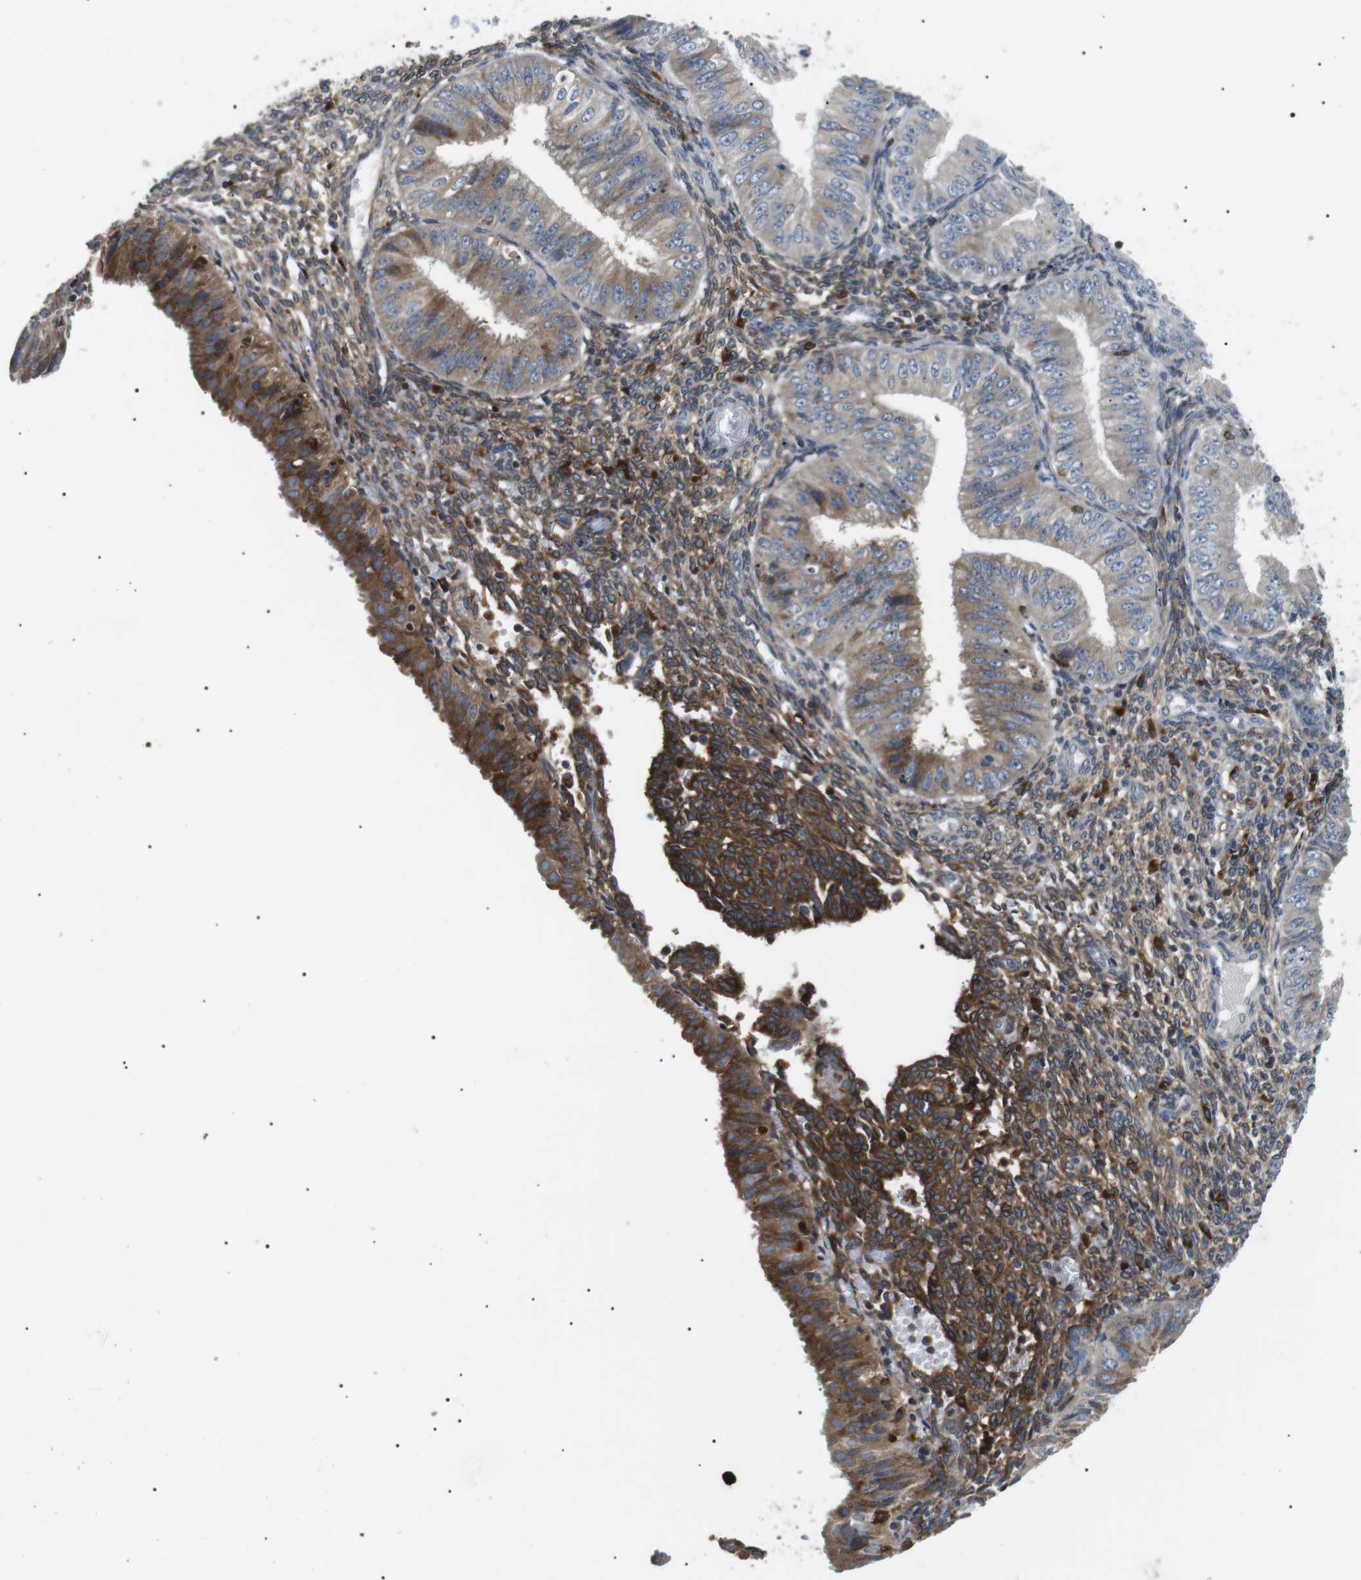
{"staining": {"intensity": "weak", "quantity": "25%-75%", "location": "cytoplasmic/membranous"}, "tissue": "endometrial cancer", "cell_type": "Tumor cells", "image_type": "cancer", "snomed": [{"axis": "morphology", "description": "Normal tissue, NOS"}, {"axis": "morphology", "description": "Adenocarcinoma, NOS"}, {"axis": "topography", "description": "Endometrium"}], "caption": "Immunohistochemical staining of human endometrial cancer displays weak cytoplasmic/membranous protein staining in approximately 25%-75% of tumor cells.", "gene": "RAB9A", "patient": {"sex": "female", "age": 53}}